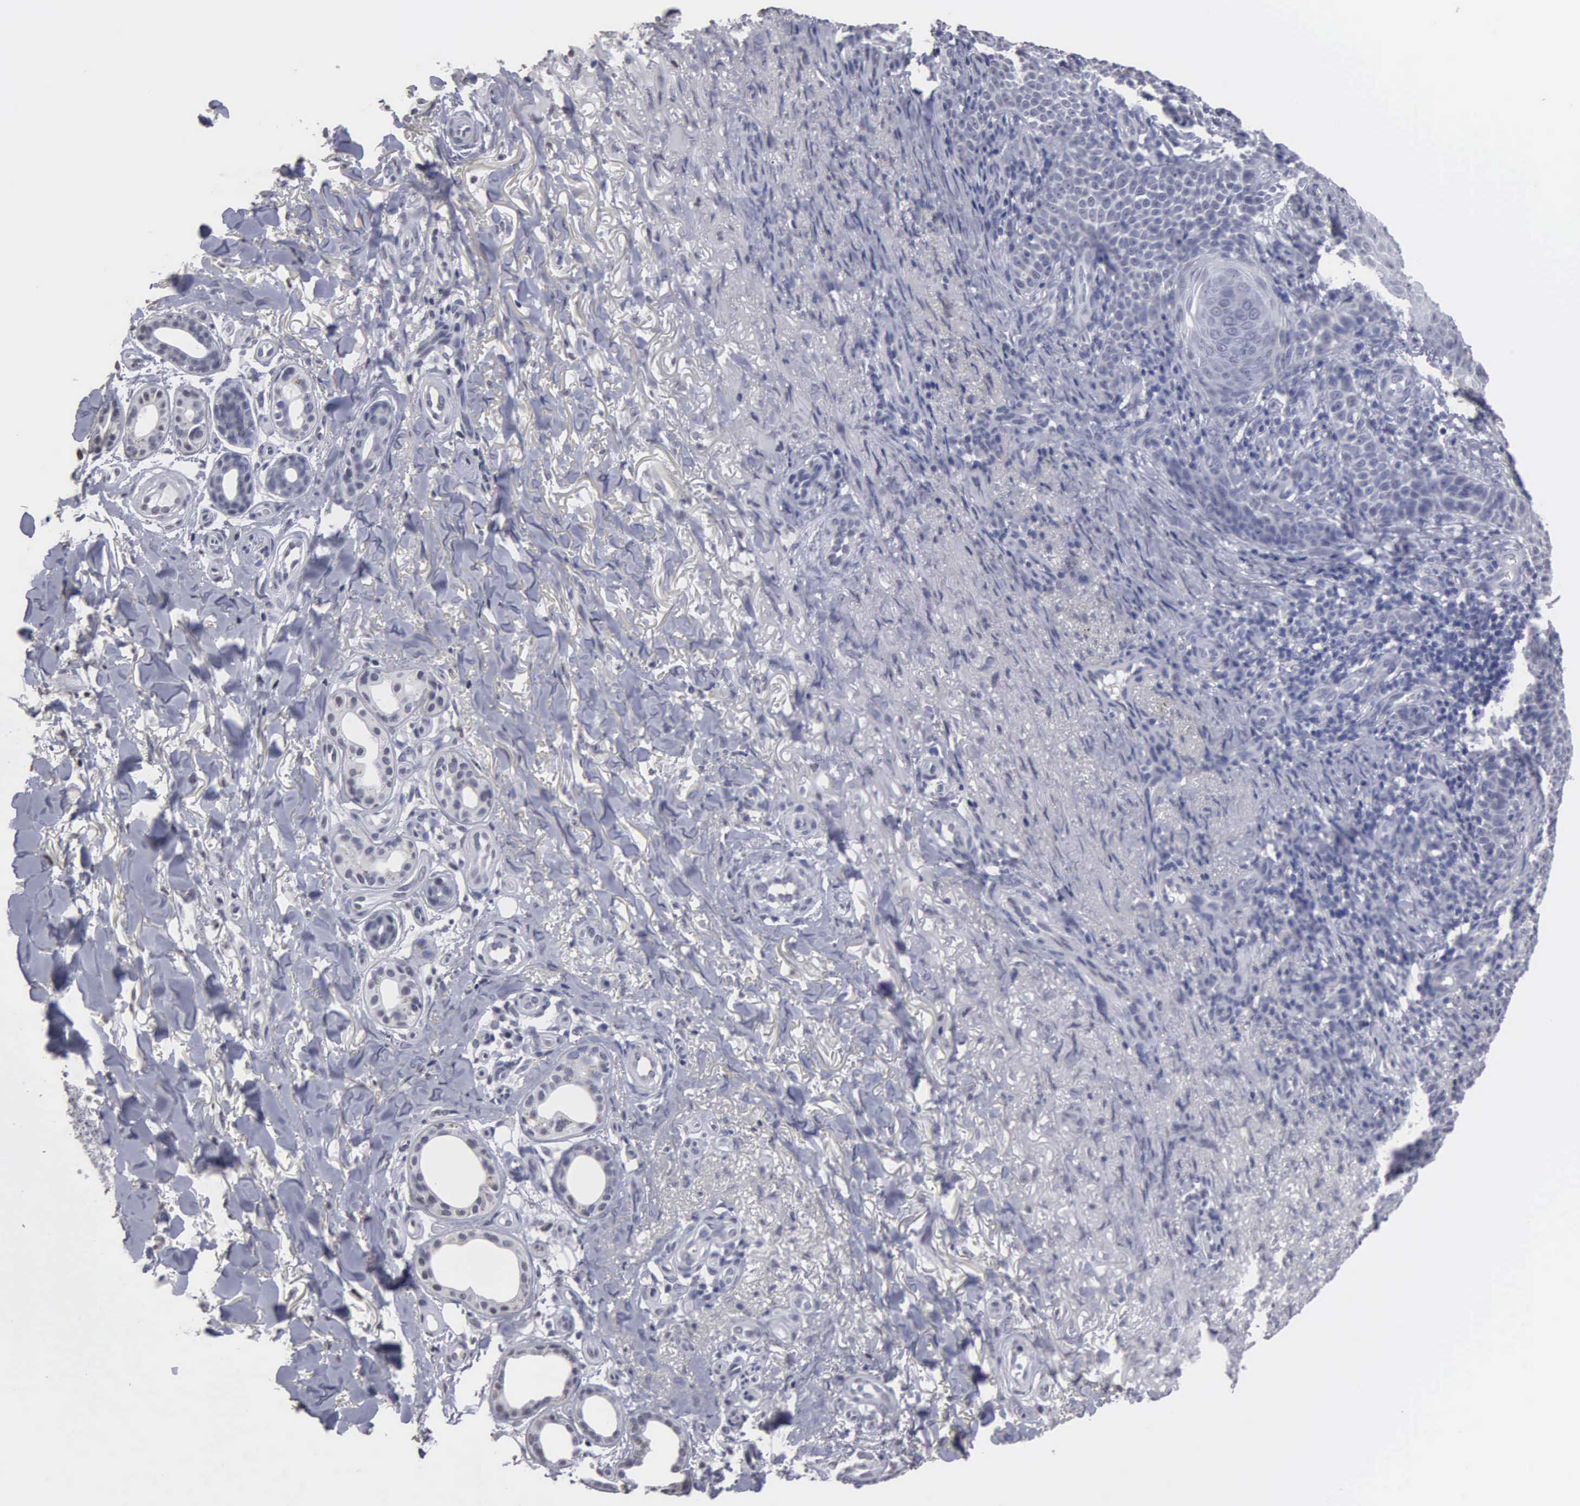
{"staining": {"intensity": "negative", "quantity": "none", "location": "none"}, "tissue": "skin cancer", "cell_type": "Tumor cells", "image_type": "cancer", "snomed": [{"axis": "morphology", "description": "Basal cell carcinoma"}, {"axis": "topography", "description": "Skin"}], "caption": "Immunohistochemistry micrograph of neoplastic tissue: skin cancer (basal cell carcinoma) stained with DAB shows no significant protein positivity in tumor cells.", "gene": "UPB1", "patient": {"sex": "male", "age": 81}}